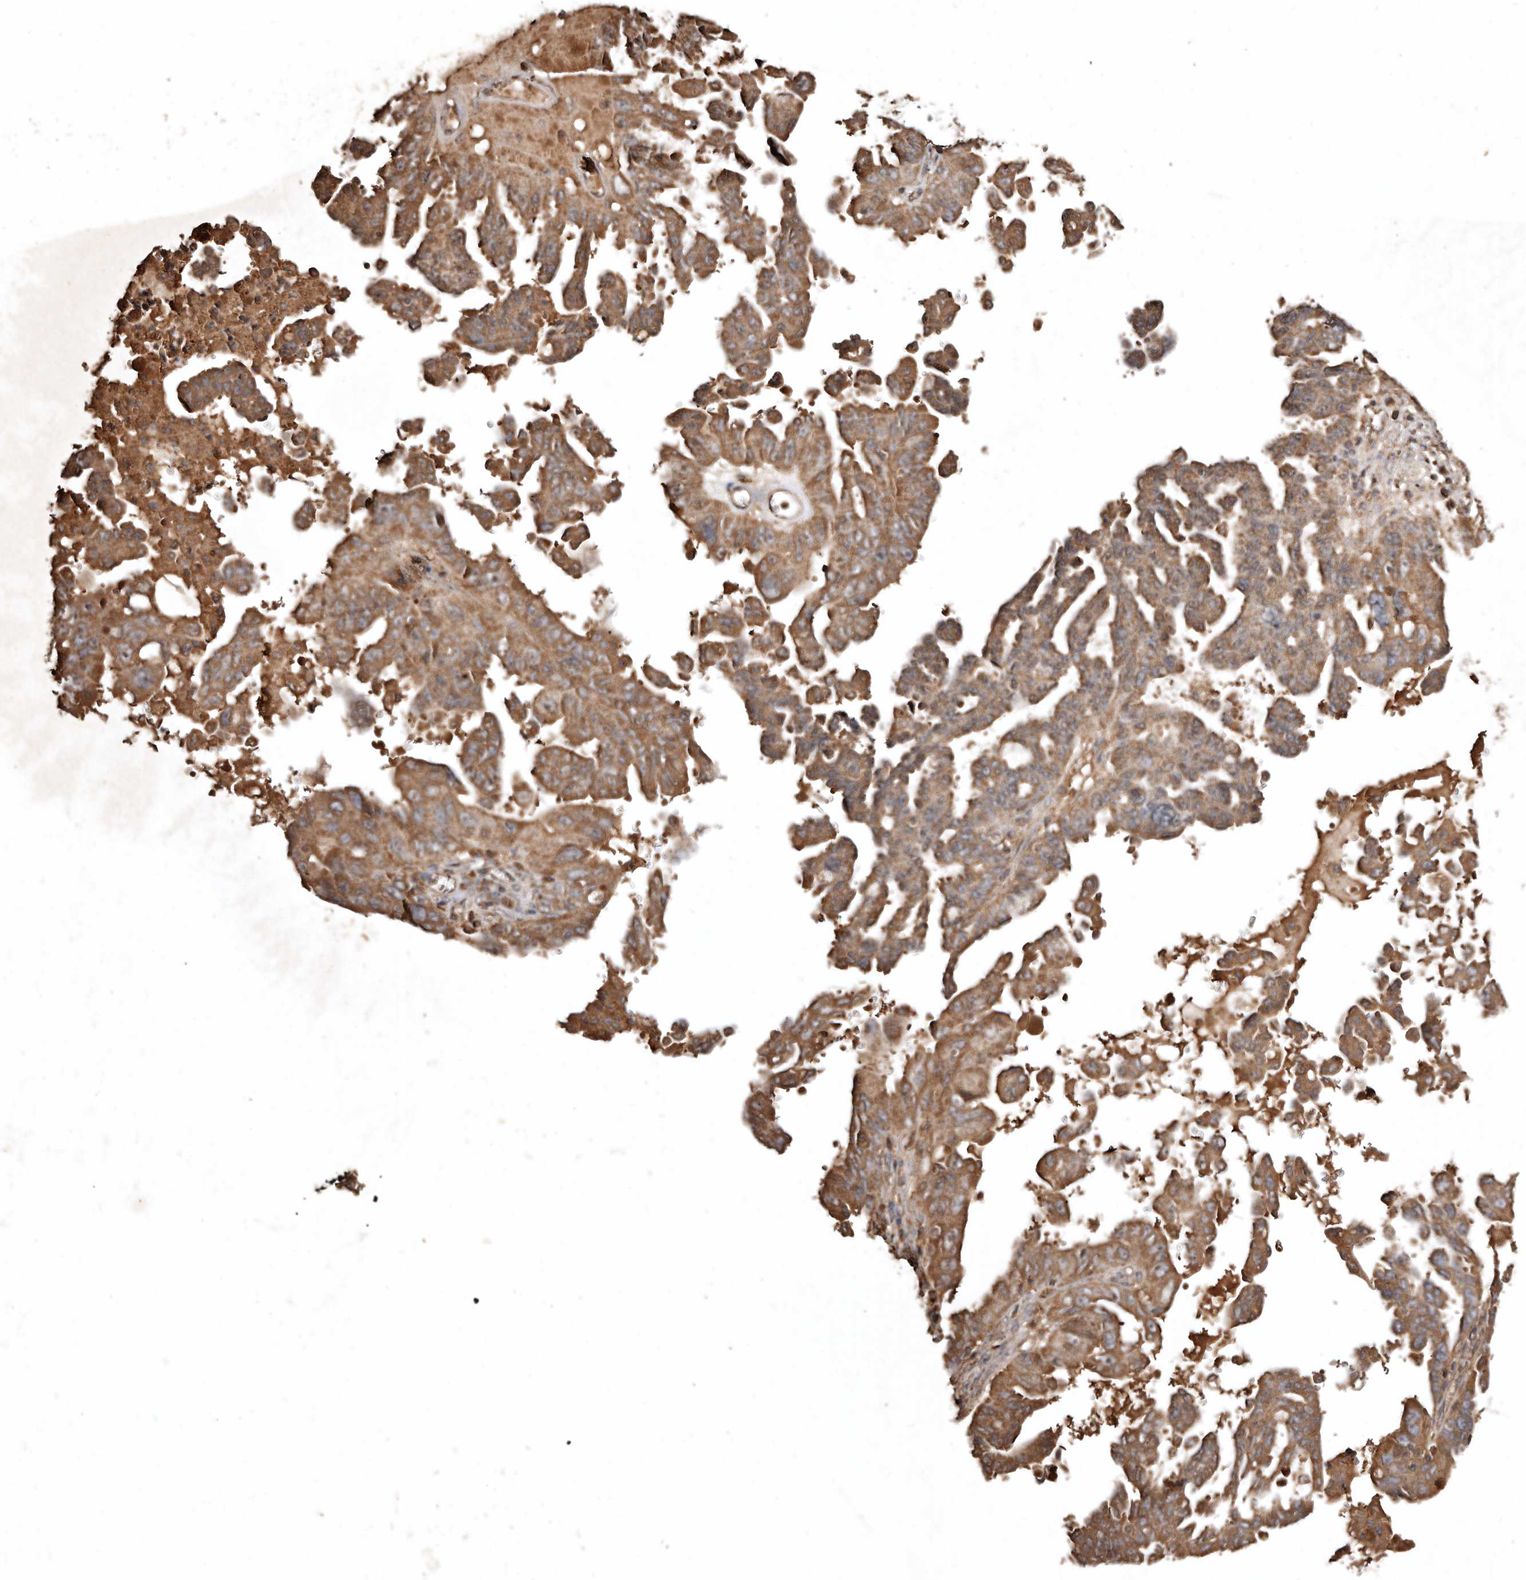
{"staining": {"intensity": "moderate", "quantity": ">75%", "location": "cytoplasmic/membranous"}, "tissue": "ovarian cancer", "cell_type": "Tumor cells", "image_type": "cancer", "snomed": [{"axis": "morphology", "description": "Carcinoma, endometroid"}, {"axis": "topography", "description": "Ovary"}], "caption": "Tumor cells show moderate cytoplasmic/membranous positivity in approximately >75% of cells in endometroid carcinoma (ovarian).", "gene": "FARS2", "patient": {"sex": "female", "age": 62}}